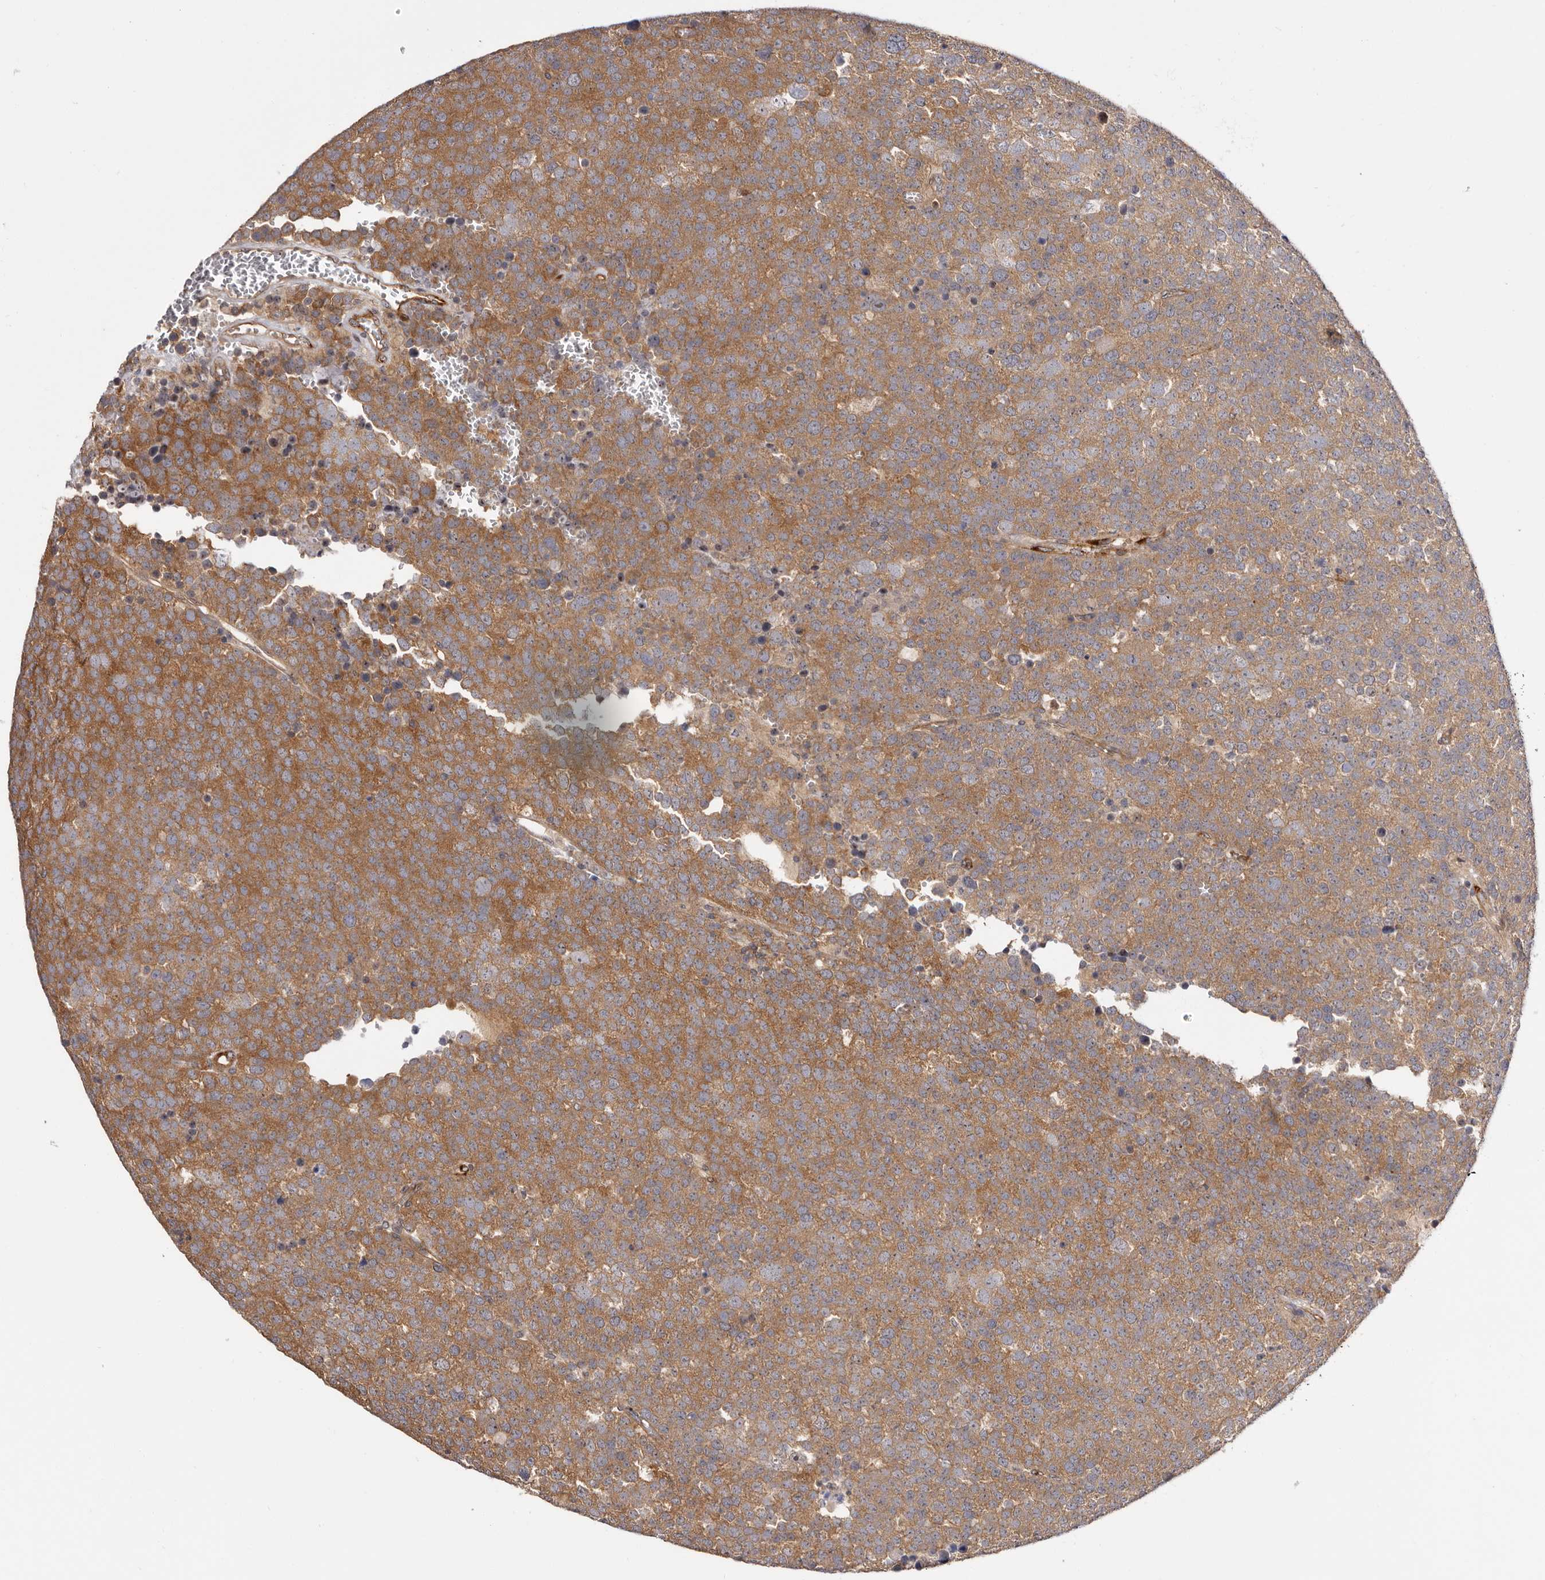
{"staining": {"intensity": "moderate", "quantity": ">75%", "location": "cytoplasmic/membranous"}, "tissue": "testis cancer", "cell_type": "Tumor cells", "image_type": "cancer", "snomed": [{"axis": "morphology", "description": "Seminoma, NOS"}, {"axis": "topography", "description": "Testis"}], "caption": "Approximately >75% of tumor cells in testis seminoma reveal moderate cytoplasmic/membranous protein staining as visualized by brown immunohistochemical staining.", "gene": "PANK4", "patient": {"sex": "male", "age": 71}}